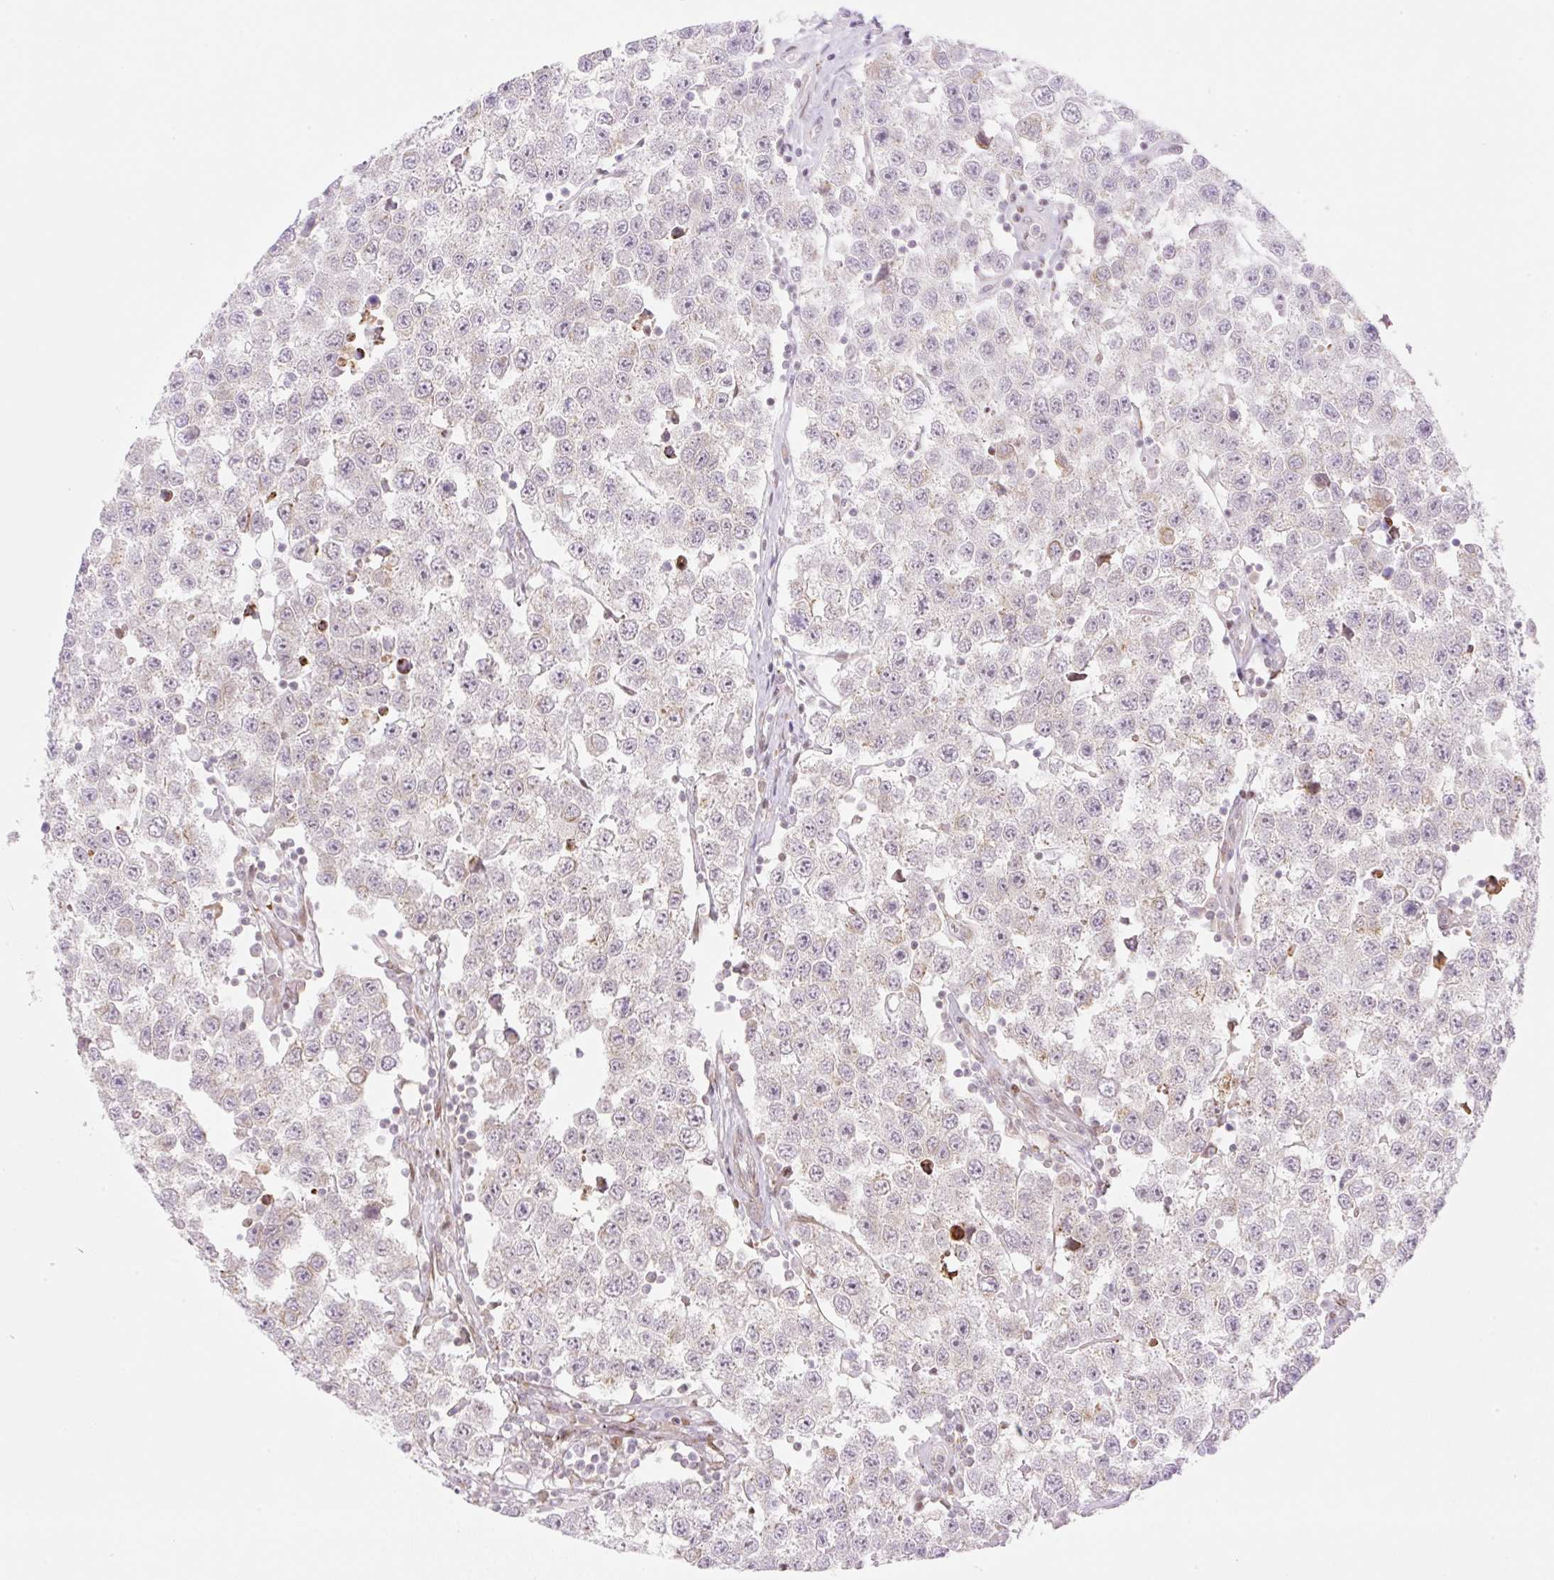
{"staining": {"intensity": "weak", "quantity": "<25%", "location": "cytoplasmic/membranous"}, "tissue": "testis cancer", "cell_type": "Tumor cells", "image_type": "cancer", "snomed": [{"axis": "morphology", "description": "Seminoma, NOS"}, {"axis": "topography", "description": "Testis"}], "caption": "Immunohistochemical staining of seminoma (testis) displays no significant positivity in tumor cells.", "gene": "ZFP41", "patient": {"sex": "male", "age": 34}}